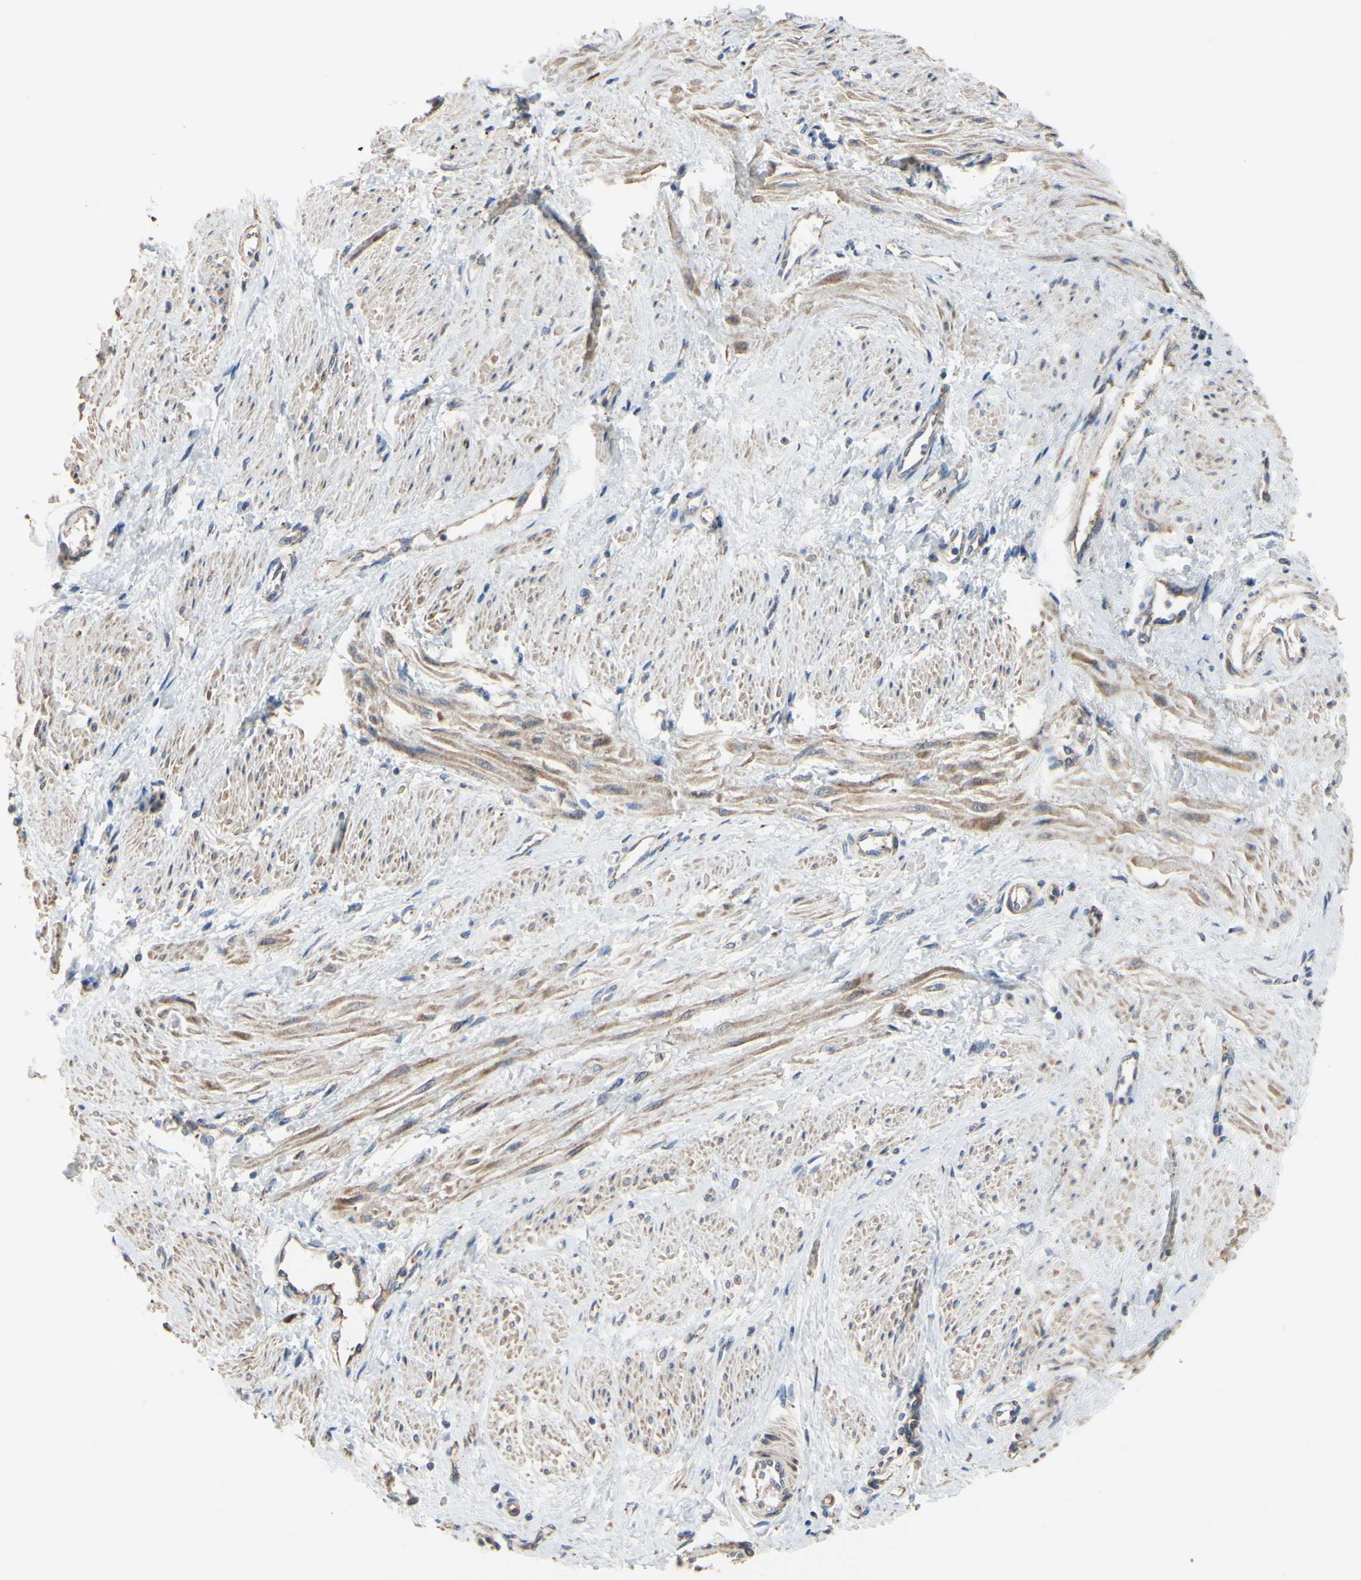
{"staining": {"intensity": "moderate", "quantity": ">75%", "location": "cytoplasmic/membranous"}, "tissue": "smooth muscle", "cell_type": "Smooth muscle cells", "image_type": "normal", "snomed": [{"axis": "morphology", "description": "Normal tissue, NOS"}, {"axis": "topography", "description": "Smooth muscle"}, {"axis": "topography", "description": "Uterus"}], "caption": "The photomicrograph shows immunohistochemical staining of benign smooth muscle. There is moderate cytoplasmic/membranous expression is seen in approximately >75% of smooth muscle cells. (DAB = brown stain, brightfield microscopy at high magnification).", "gene": "BECN1", "patient": {"sex": "female", "age": 39}}